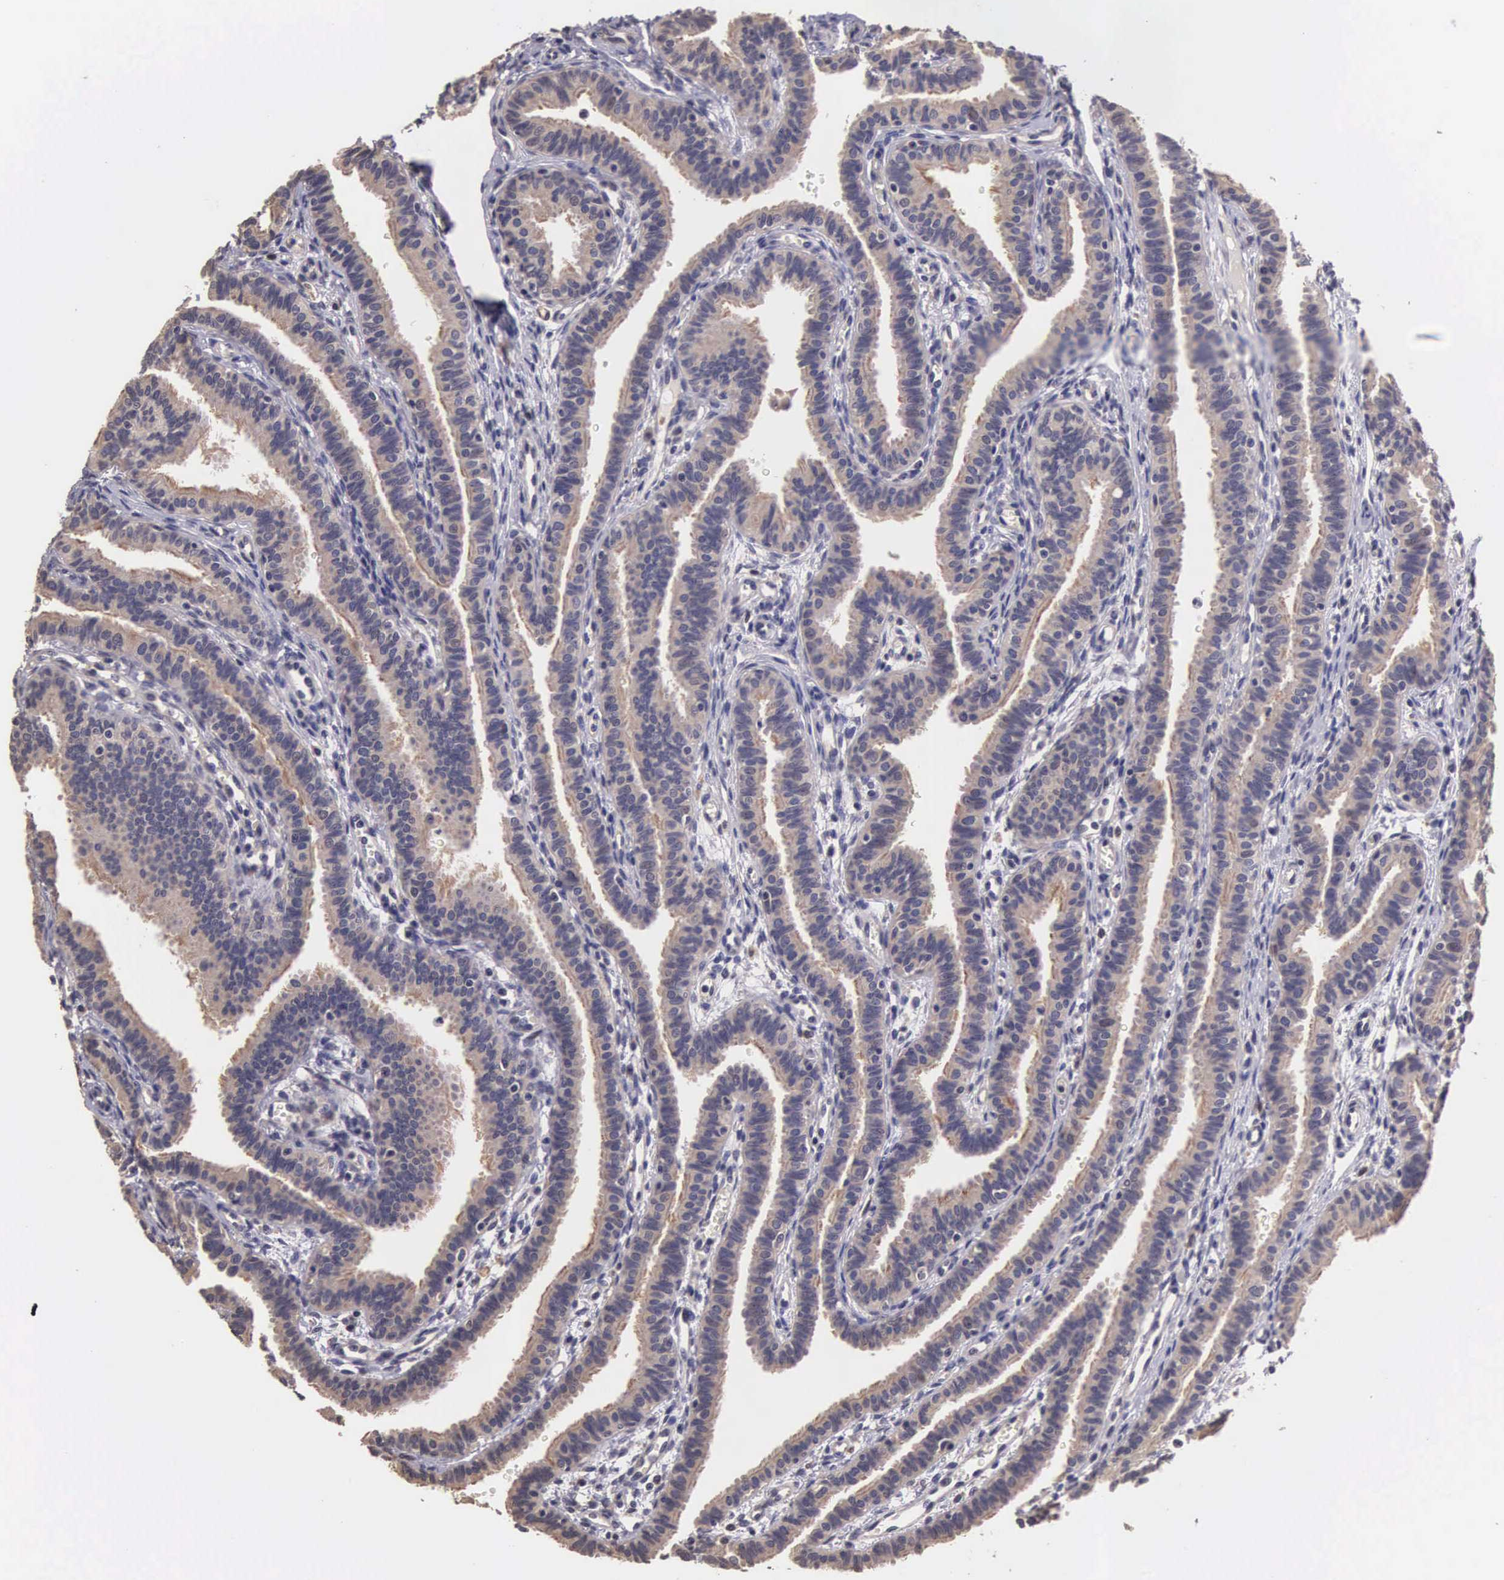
{"staining": {"intensity": "moderate", "quantity": ">75%", "location": "cytoplasmic/membranous"}, "tissue": "fallopian tube", "cell_type": "Glandular cells", "image_type": "normal", "snomed": [{"axis": "morphology", "description": "Normal tissue, NOS"}, {"axis": "topography", "description": "Fallopian tube"}], "caption": "Protein positivity by IHC displays moderate cytoplasmic/membranous expression in about >75% of glandular cells in normal fallopian tube. The staining was performed using DAB, with brown indicating positive protein expression. Nuclei are stained blue with hematoxylin.", "gene": "CDC45", "patient": {"sex": "female", "age": 32}}